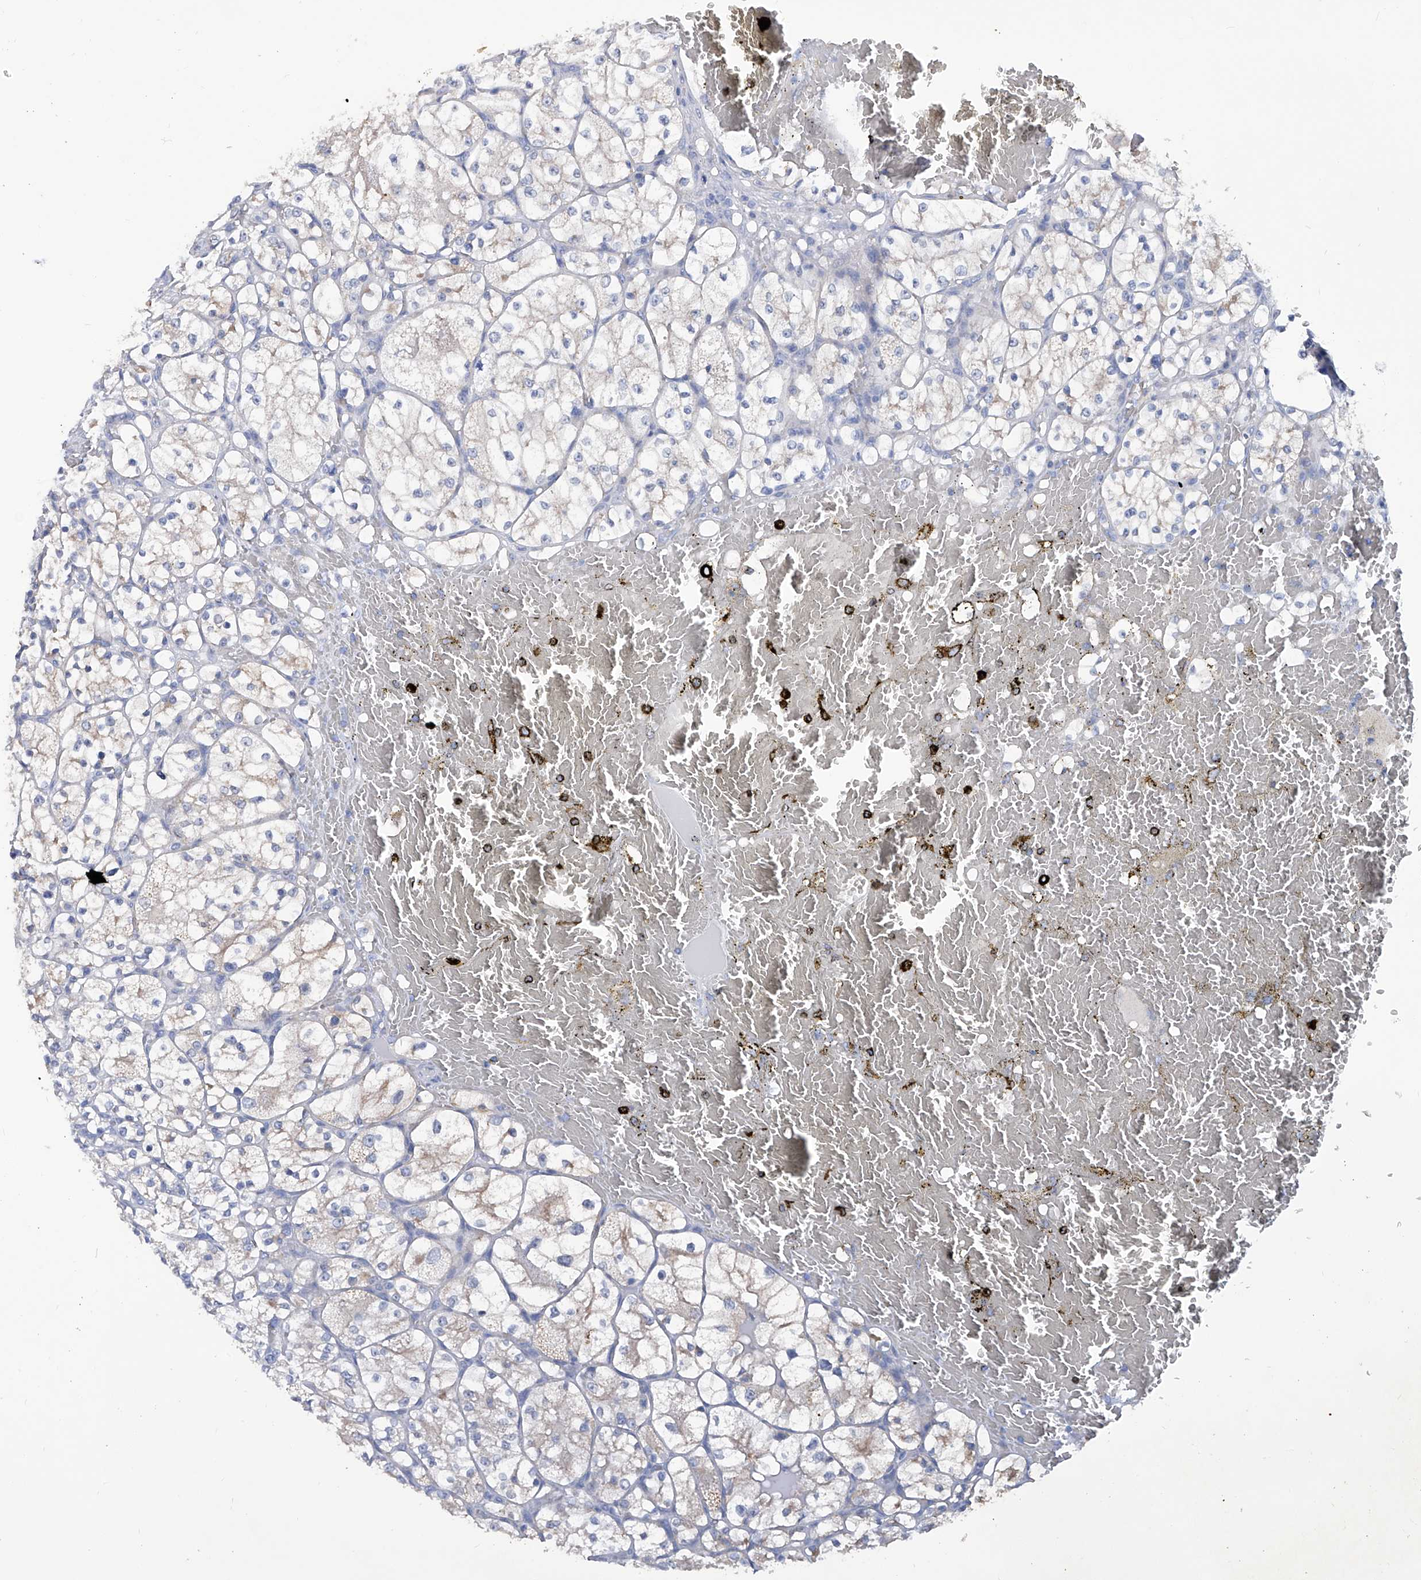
{"staining": {"intensity": "negative", "quantity": "none", "location": "none"}, "tissue": "renal cancer", "cell_type": "Tumor cells", "image_type": "cancer", "snomed": [{"axis": "morphology", "description": "Adenocarcinoma, NOS"}, {"axis": "topography", "description": "Kidney"}], "caption": "Renal cancer (adenocarcinoma) was stained to show a protein in brown. There is no significant positivity in tumor cells. (IHC, brightfield microscopy, high magnification).", "gene": "KLHL17", "patient": {"sex": "female", "age": 69}}